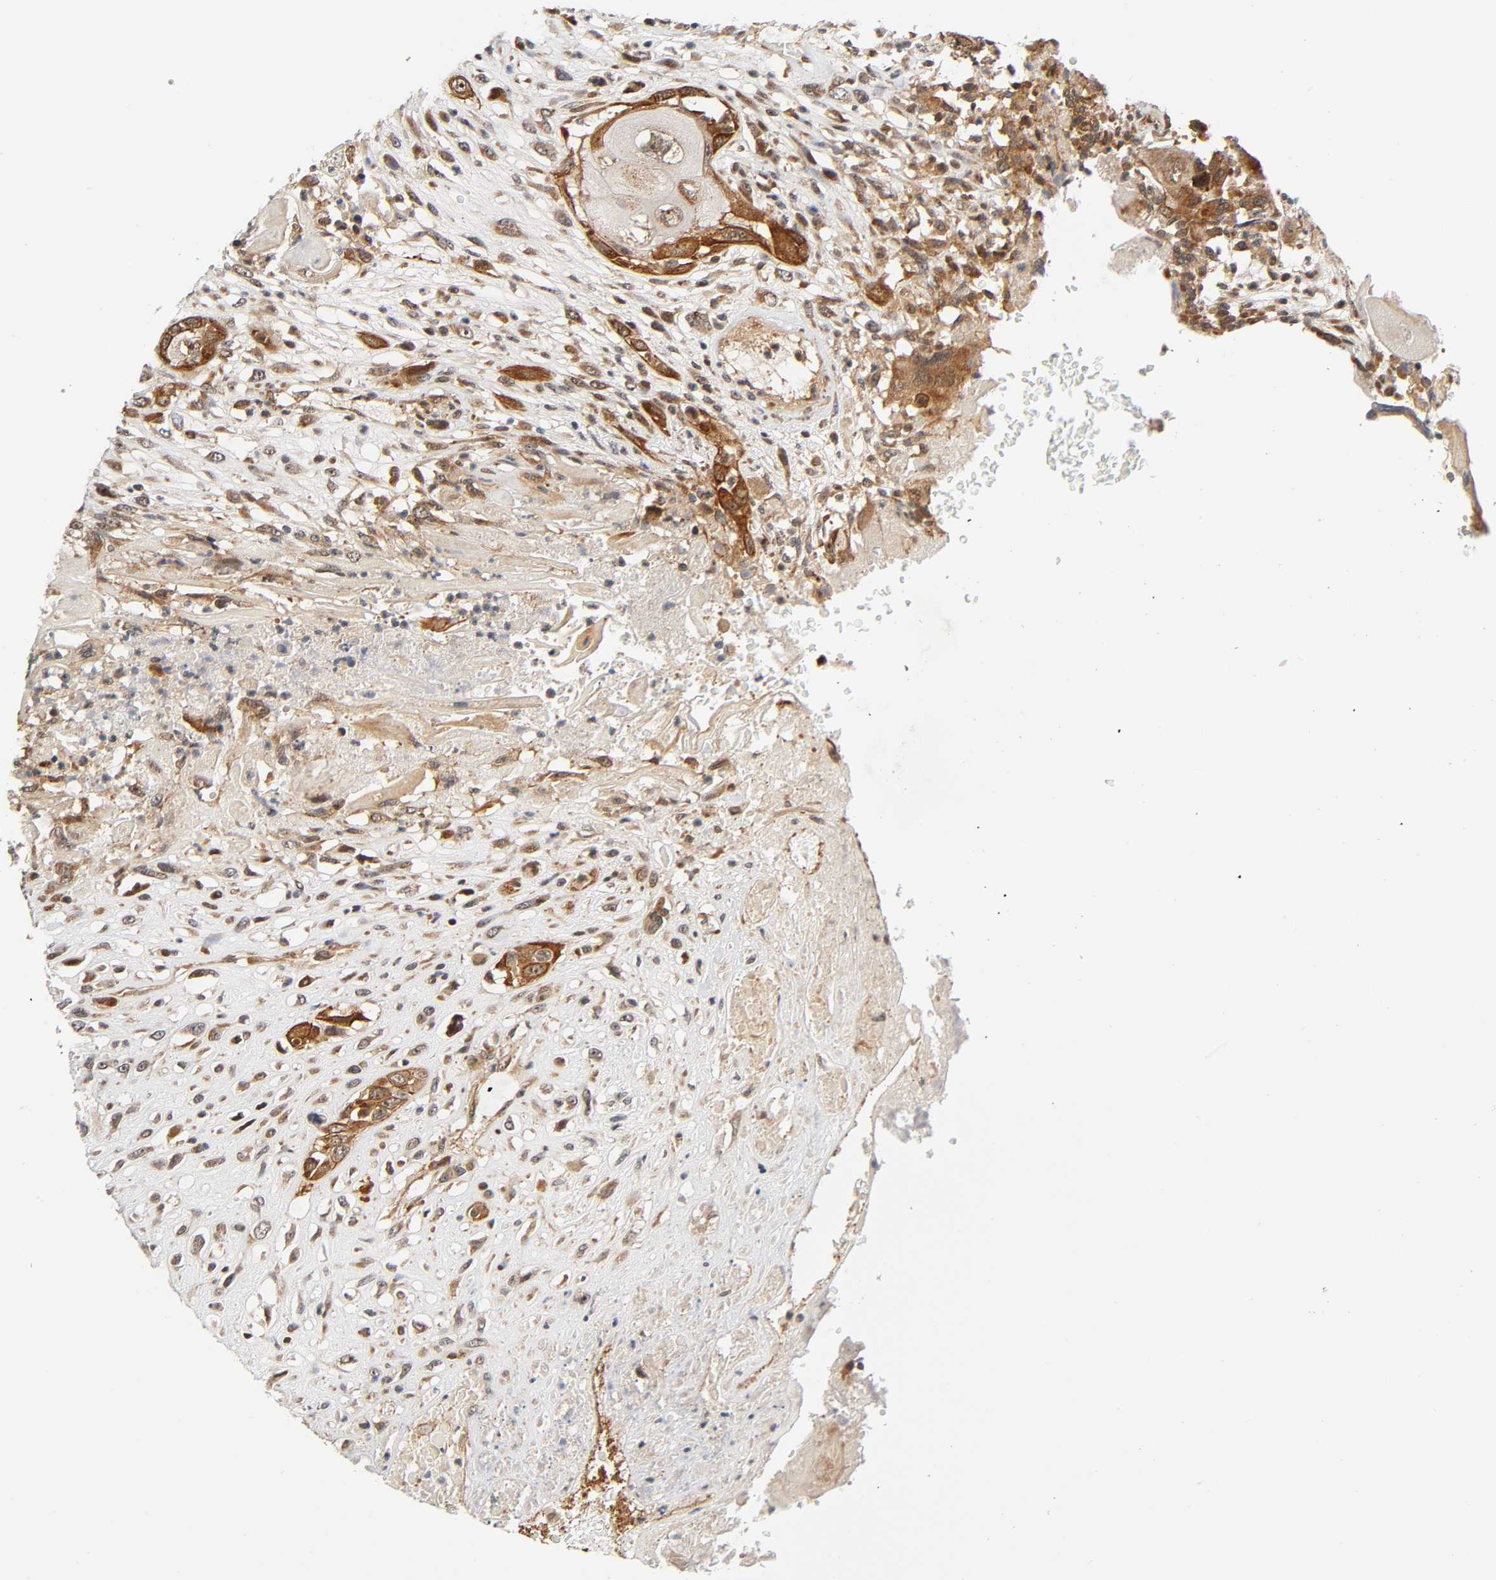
{"staining": {"intensity": "moderate", "quantity": ">75%", "location": "cytoplasmic/membranous"}, "tissue": "head and neck cancer", "cell_type": "Tumor cells", "image_type": "cancer", "snomed": [{"axis": "morphology", "description": "Necrosis, NOS"}, {"axis": "morphology", "description": "Neoplasm, malignant, NOS"}, {"axis": "topography", "description": "Salivary gland"}, {"axis": "topography", "description": "Head-Neck"}], "caption": "This photomicrograph shows IHC staining of human head and neck cancer, with medium moderate cytoplasmic/membranous expression in about >75% of tumor cells.", "gene": "IQCJ-SCHIP1", "patient": {"sex": "male", "age": 43}}